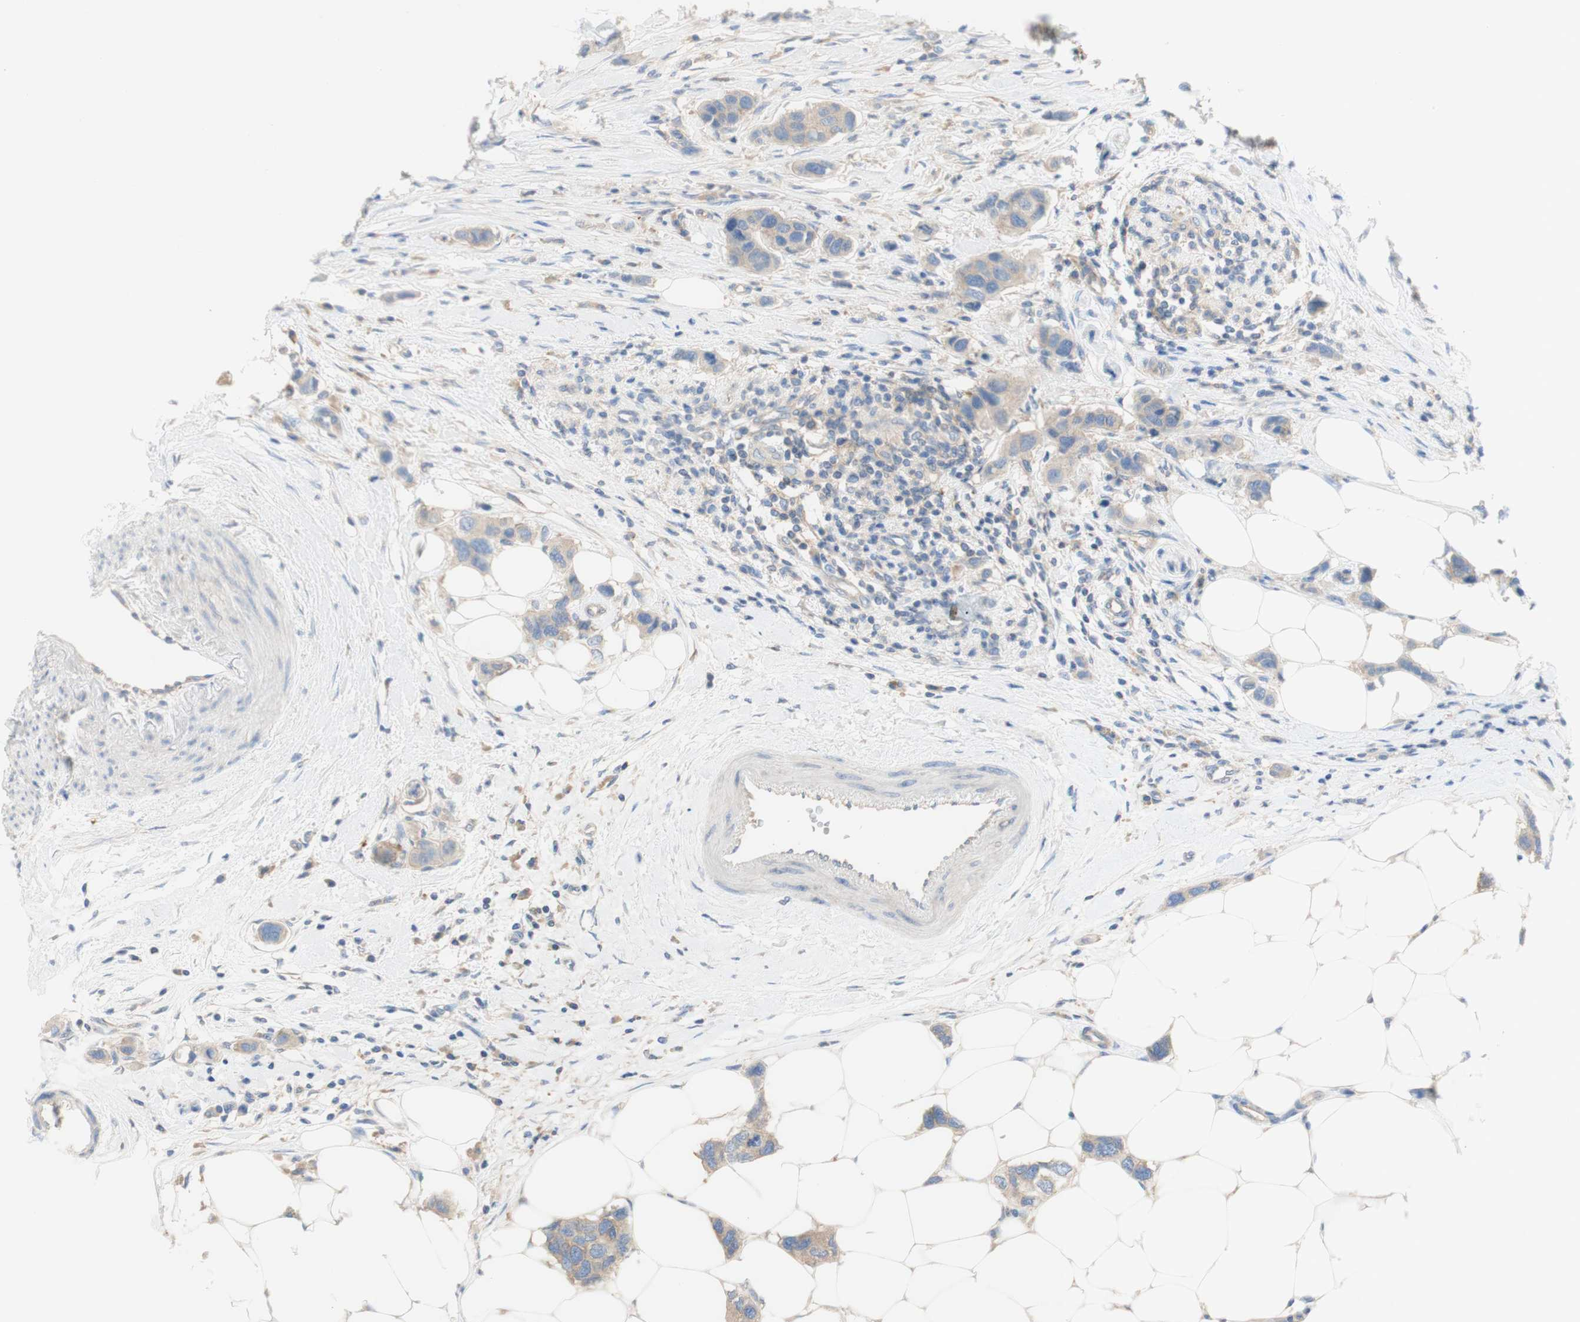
{"staining": {"intensity": "weak", "quantity": ">75%", "location": "cytoplasmic/membranous"}, "tissue": "breast cancer", "cell_type": "Tumor cells", "image_type": "cancer", "snomed": [{"axis": "morphology", "description": "Normal tissue, NOS"}, {"axis": "morphology", "description": "Duct carcinoma"}, {"axis": "topography", "description": "Breast"}], "caption": "Immunohistochemistry (IHC) staining of breast intraductal carcinoma, which displays low levels of weak cytoplasmic/membranous expression in approximately >75% of tumor cells indicating weak cytoplasmic/membranous protein expression. The staining was performed using DAB (3,3'-diaminobenzidine) (brown) for protein detection and nuclei were counterstained in hematoxylin (blue).", "gene": "ATP2B1", "patient": {"sex": "female", "age": 50}}